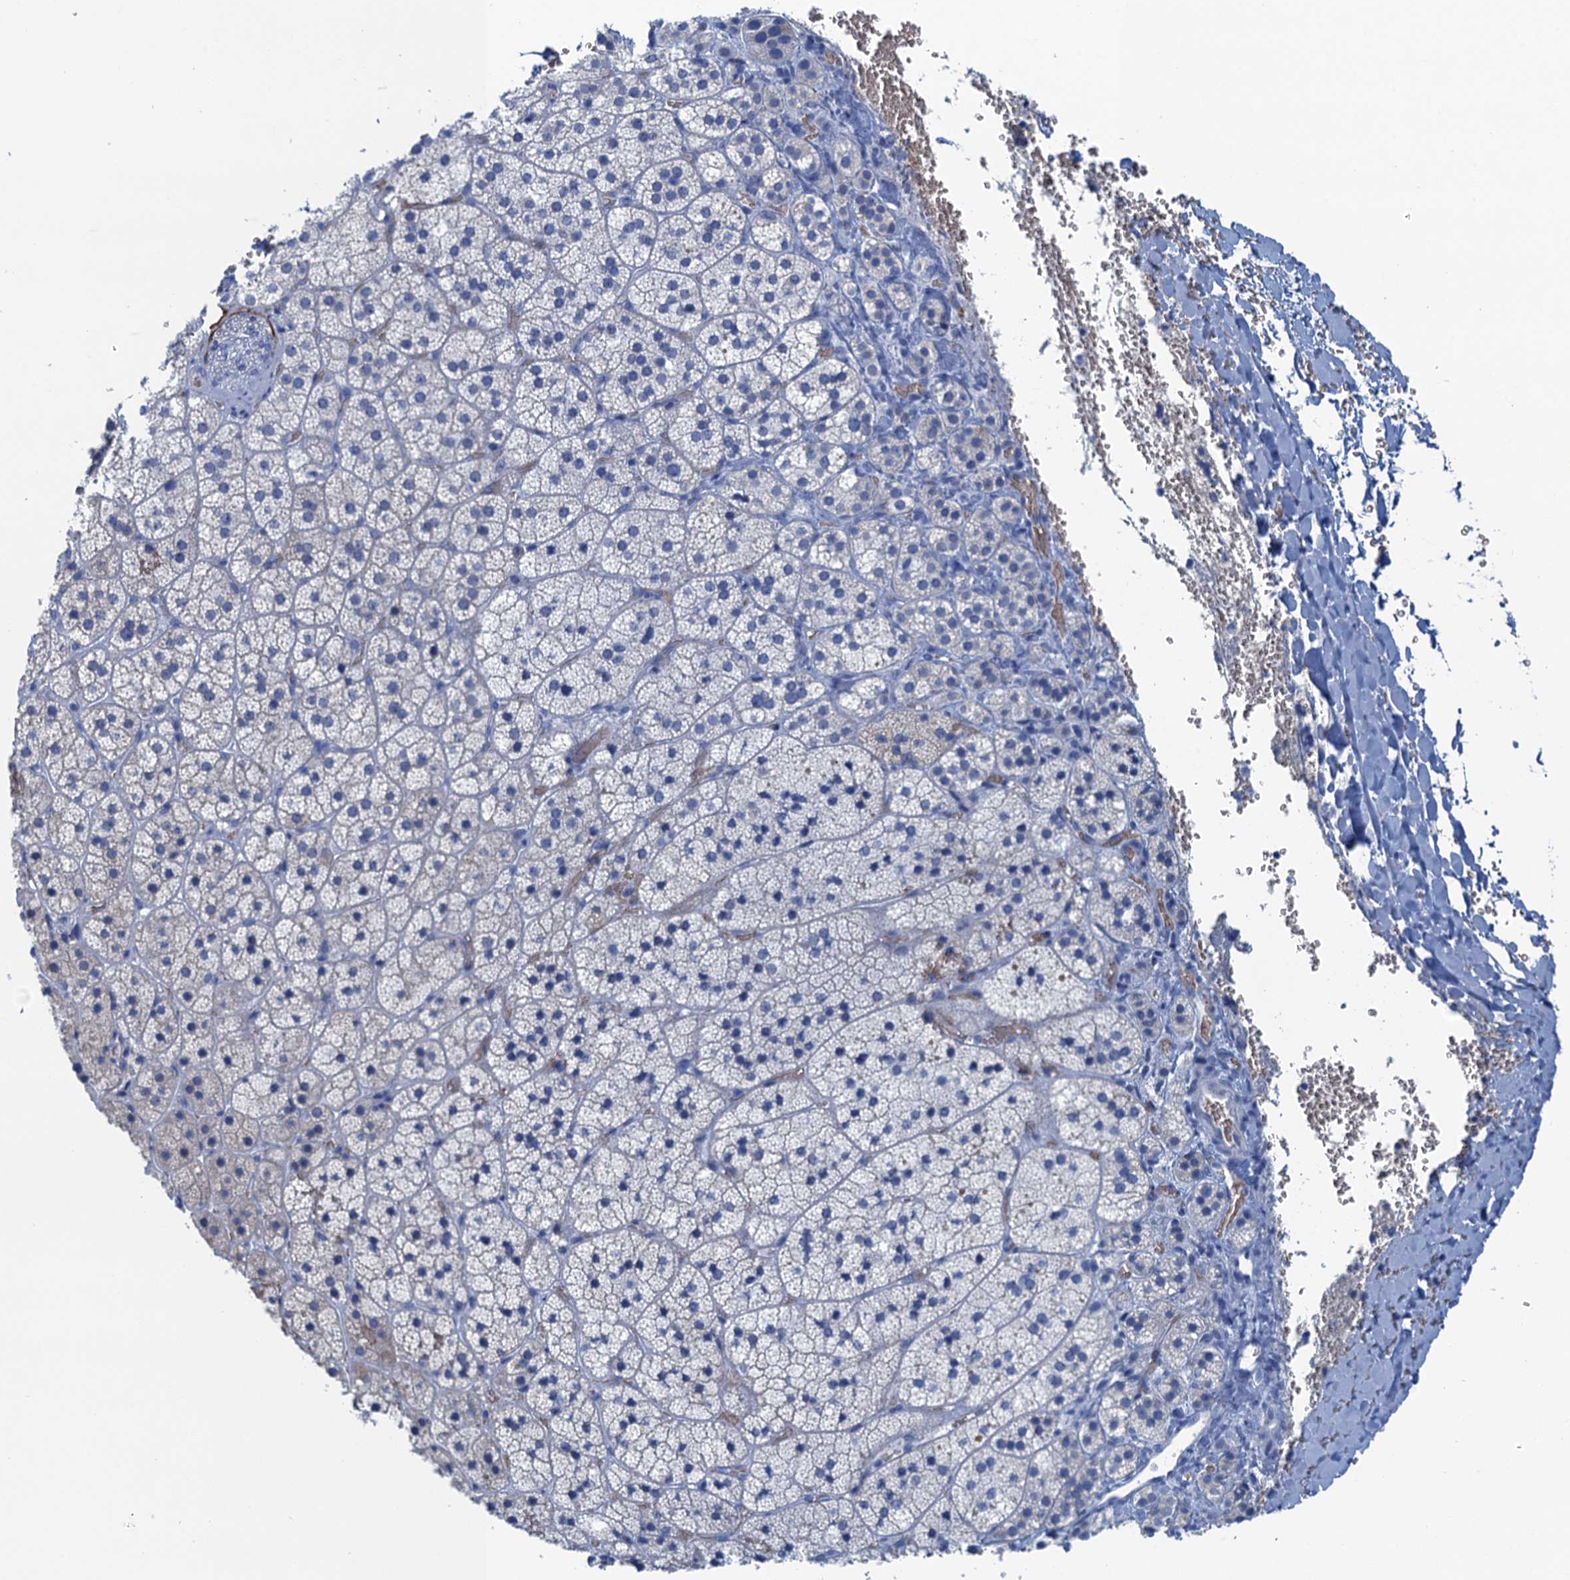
{"staining": {"intensity": "negative", "quantity": "none", "location": "none"}, "tissue": "adrenal gland", "cell_type": "Glandular cells", "image_type": "normal", "snomed": [{"axis": "morphology", "description": "Normal tissue, NOS"}, {"axis": "topography", "description": "Adrenal gland"}], "caption": "Immunohistochemistry image of benign human adrenal gland stained for a protein (brown), which reveals no positivity in glandular cells. (Immunohistochemistry (ihc), brightfield microscopy, high magnification).", "gene": "MYADML2", "patient": {"sex": "female", "age": 44}}